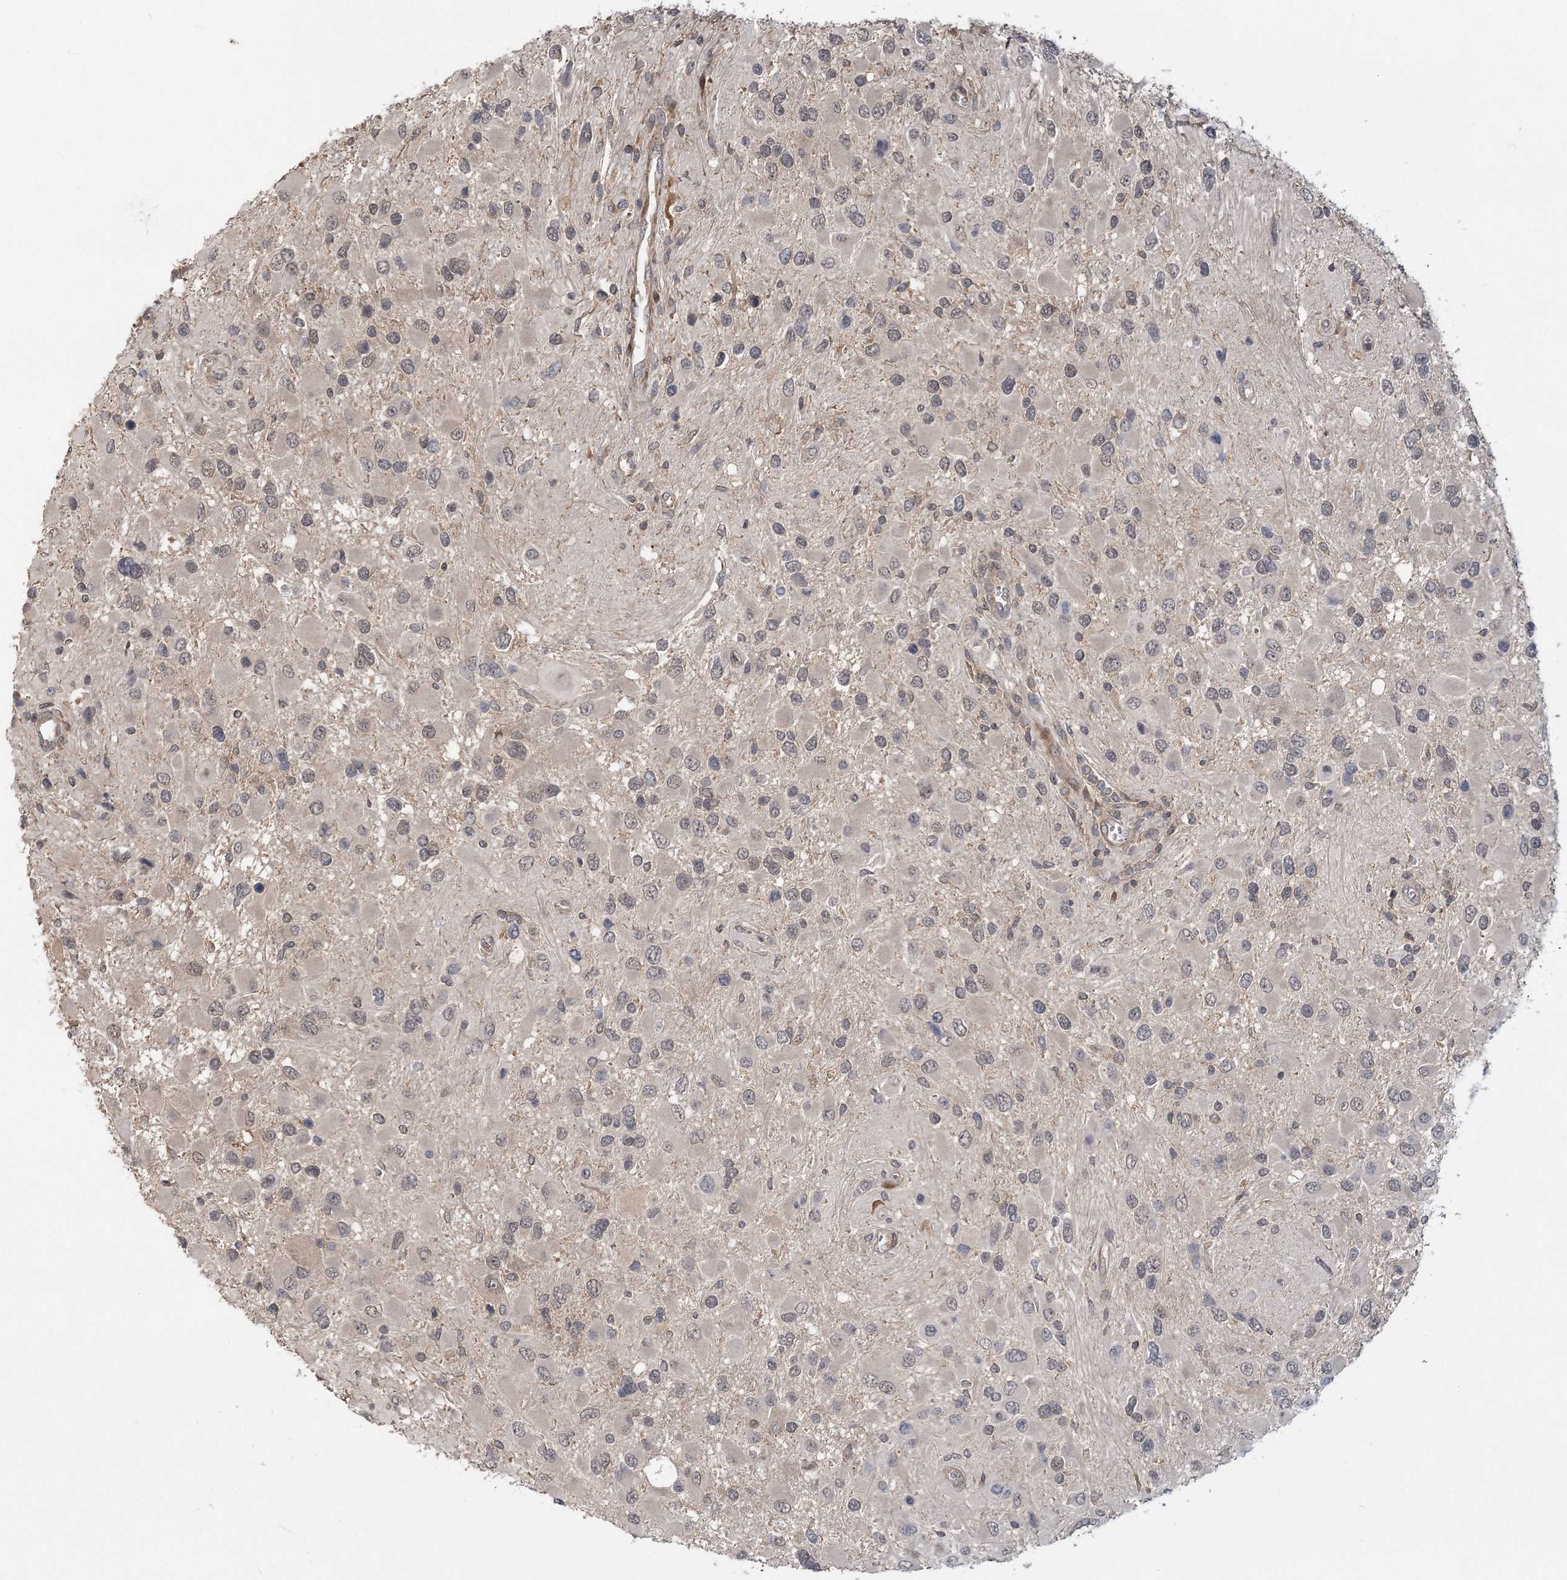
{"staining": {"intensity": "weak", "quantity": ">75%", "location": "nuclear"}, "tissue": "glioma", "cell_type": "Tumor cells", "image_type": "cancer", "snomed": [{"axis": "morphology", "description": "Glioma, malignant, High grade"}, {"axis": "topography", "description": "Brain"}], "caption": "Malignant high-grade glioma was stained to show a protein in brown. There is low levels of weak nuclear staining in approximately >75% of tumor cells.", "gene": "RNF25", "patient": {"sex": "male", "age": 53}}